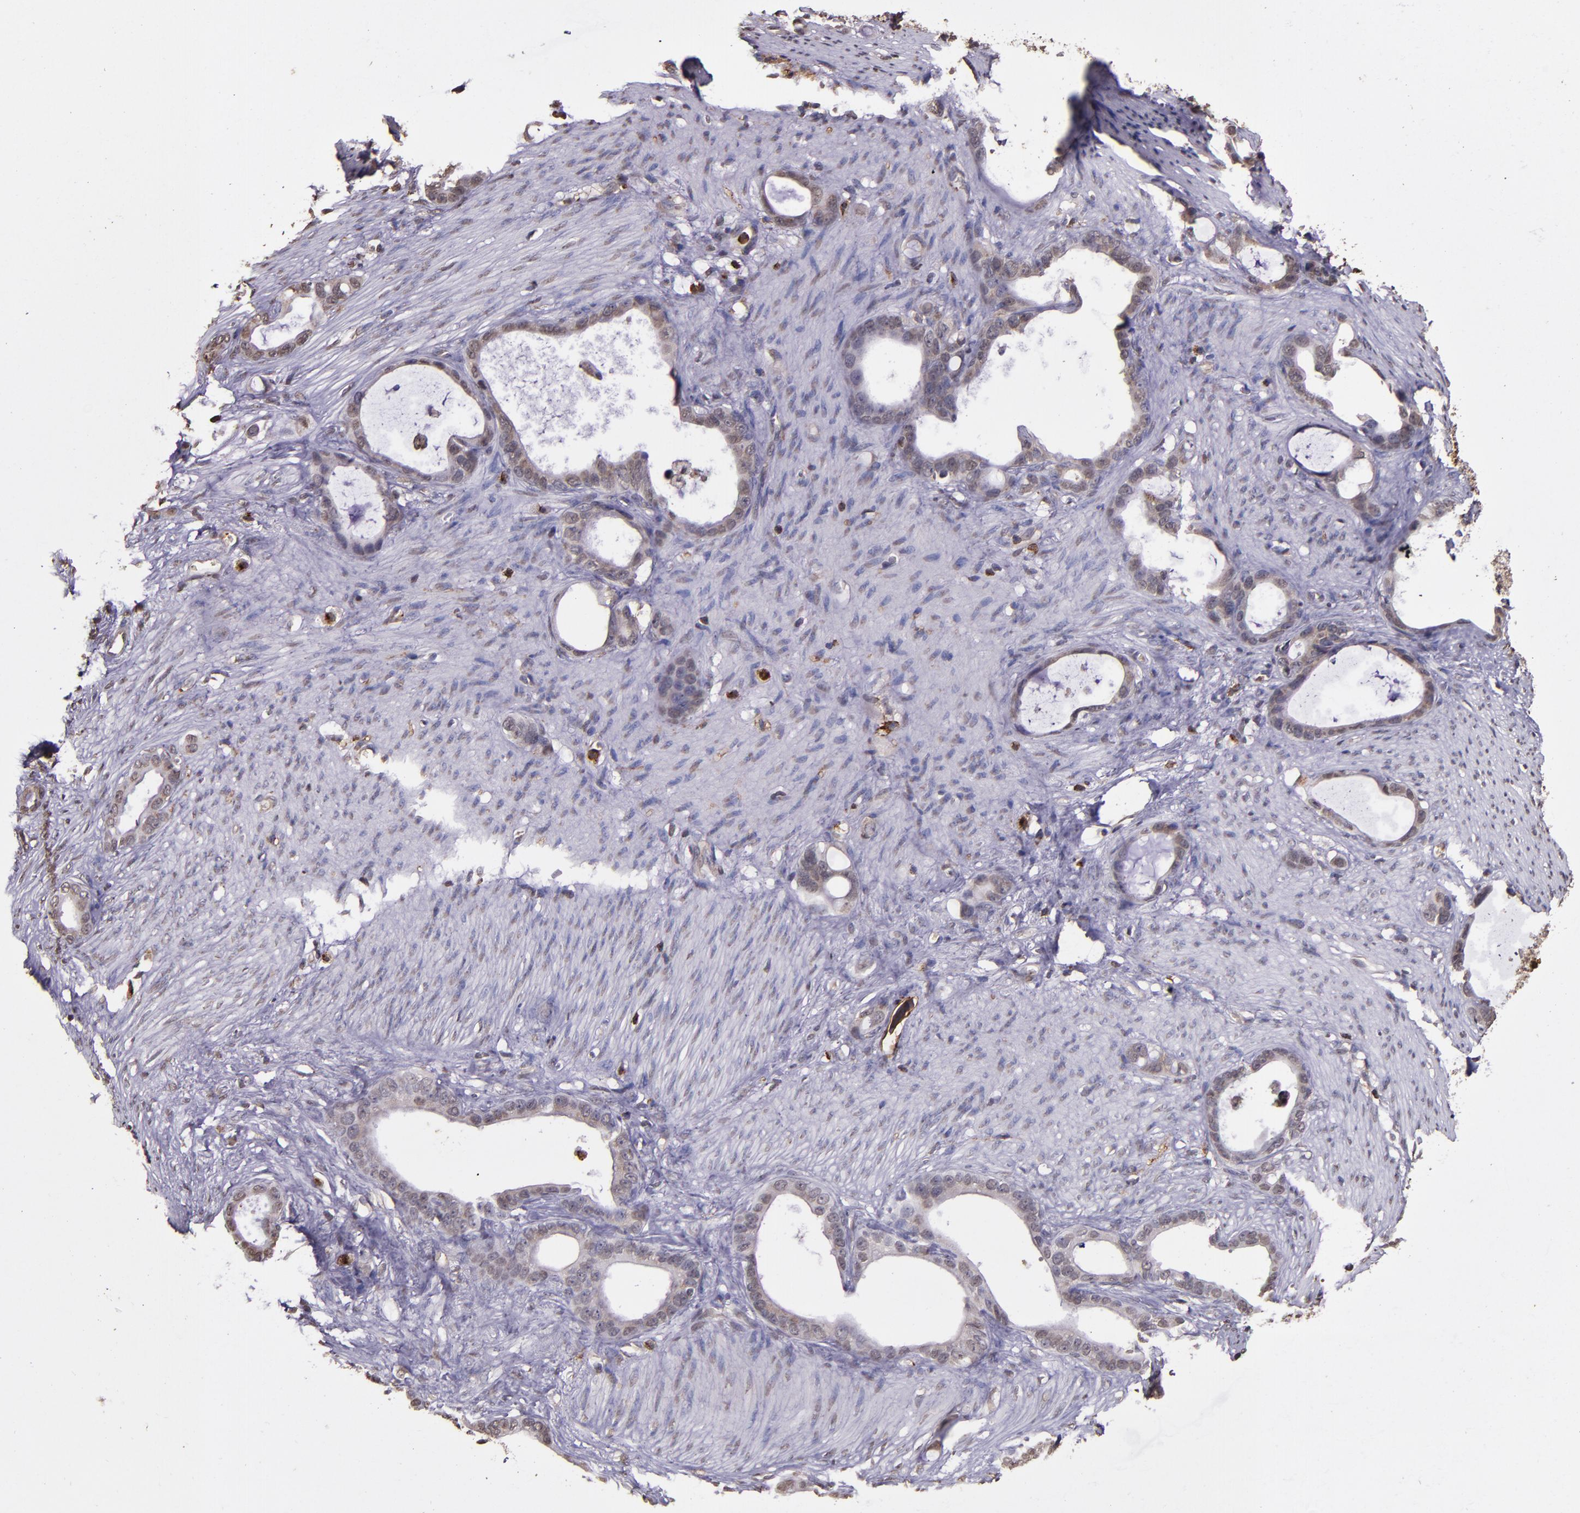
{"staining": {"intensity": "moderate", "quantity": ">75%", "location": "cytoplasmic/membranous"}, "tissue": "stomach cancer", "cell_type": "Tumor cells", "image_type": "cancer", "snomed": [{"axis": "morphology", "description": "Adenocarcinoma, NOS"}, {"axis": "topography", "description": "Stomach"}], "caption": "This micrograph reveals immunohistochemistry (IHC) staining of adenocarcinoma (stomach), with medium moderate cytoplasmic/membranous staining in about >75% of tumor cells.", "gene": "SLC2A3", "patient": {"sex": "female", "age": 75}}